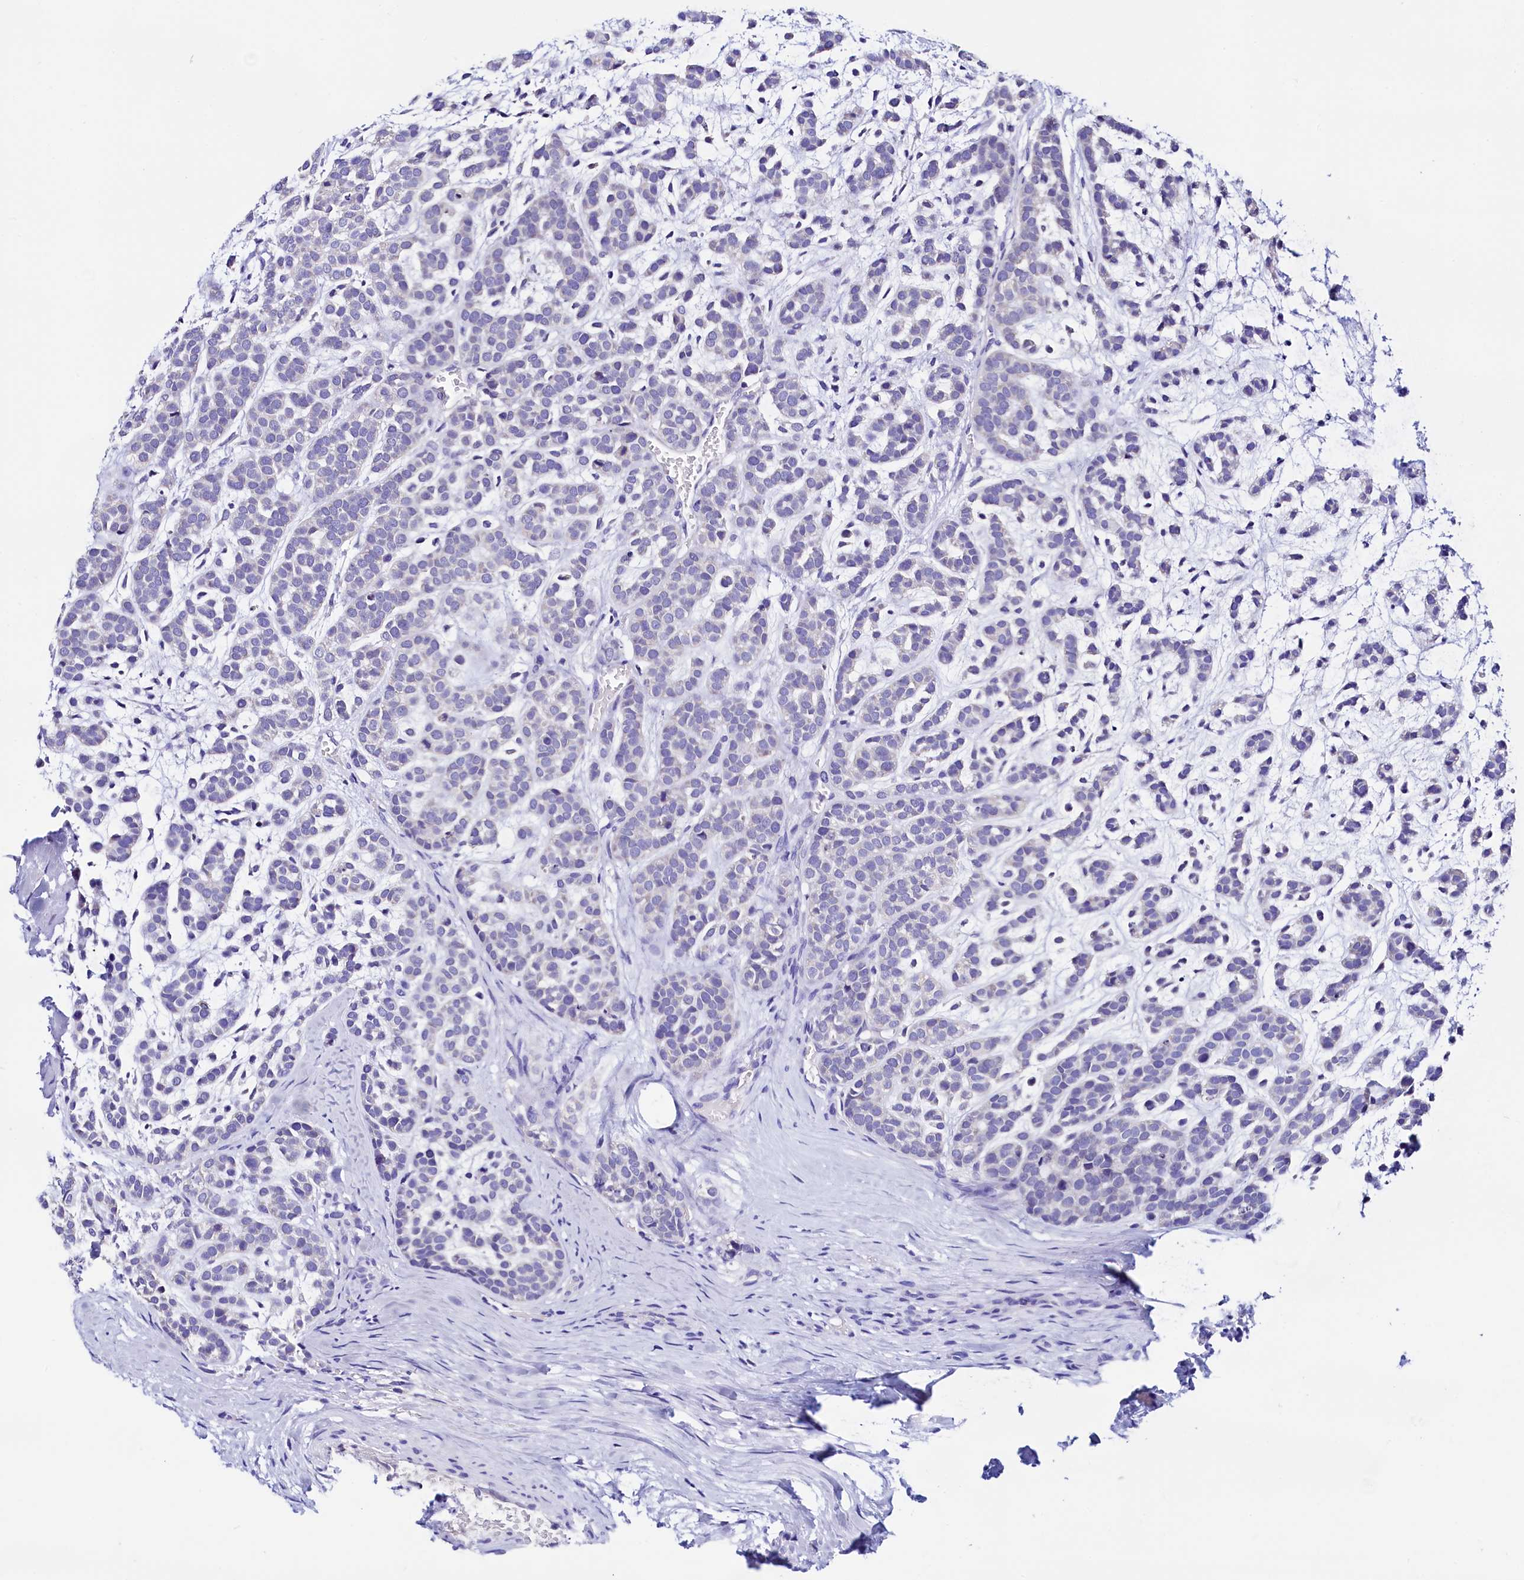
{"staining": {"intensity": "negative", "quantity": "none", "location": "none"}, "tissue": "head and neck cancer", "cell_type": "Tumor cells", "image_type": "cancer", "snomed": [{"axis": "morphology", "description": "Adenocarcinoma, NOS"}, {"axis": "morphology", "description": "Adenoma, NOS"}, {"axis": "topography", "description": "Head-Neck"}], "caption": "This is an immunohistochemistry (IHC) image of adenocarcinoma (head and neck). There is no staining in tumor cells.", "gene": "HAND1", "patient": {"sex": "female", "age": 55}}